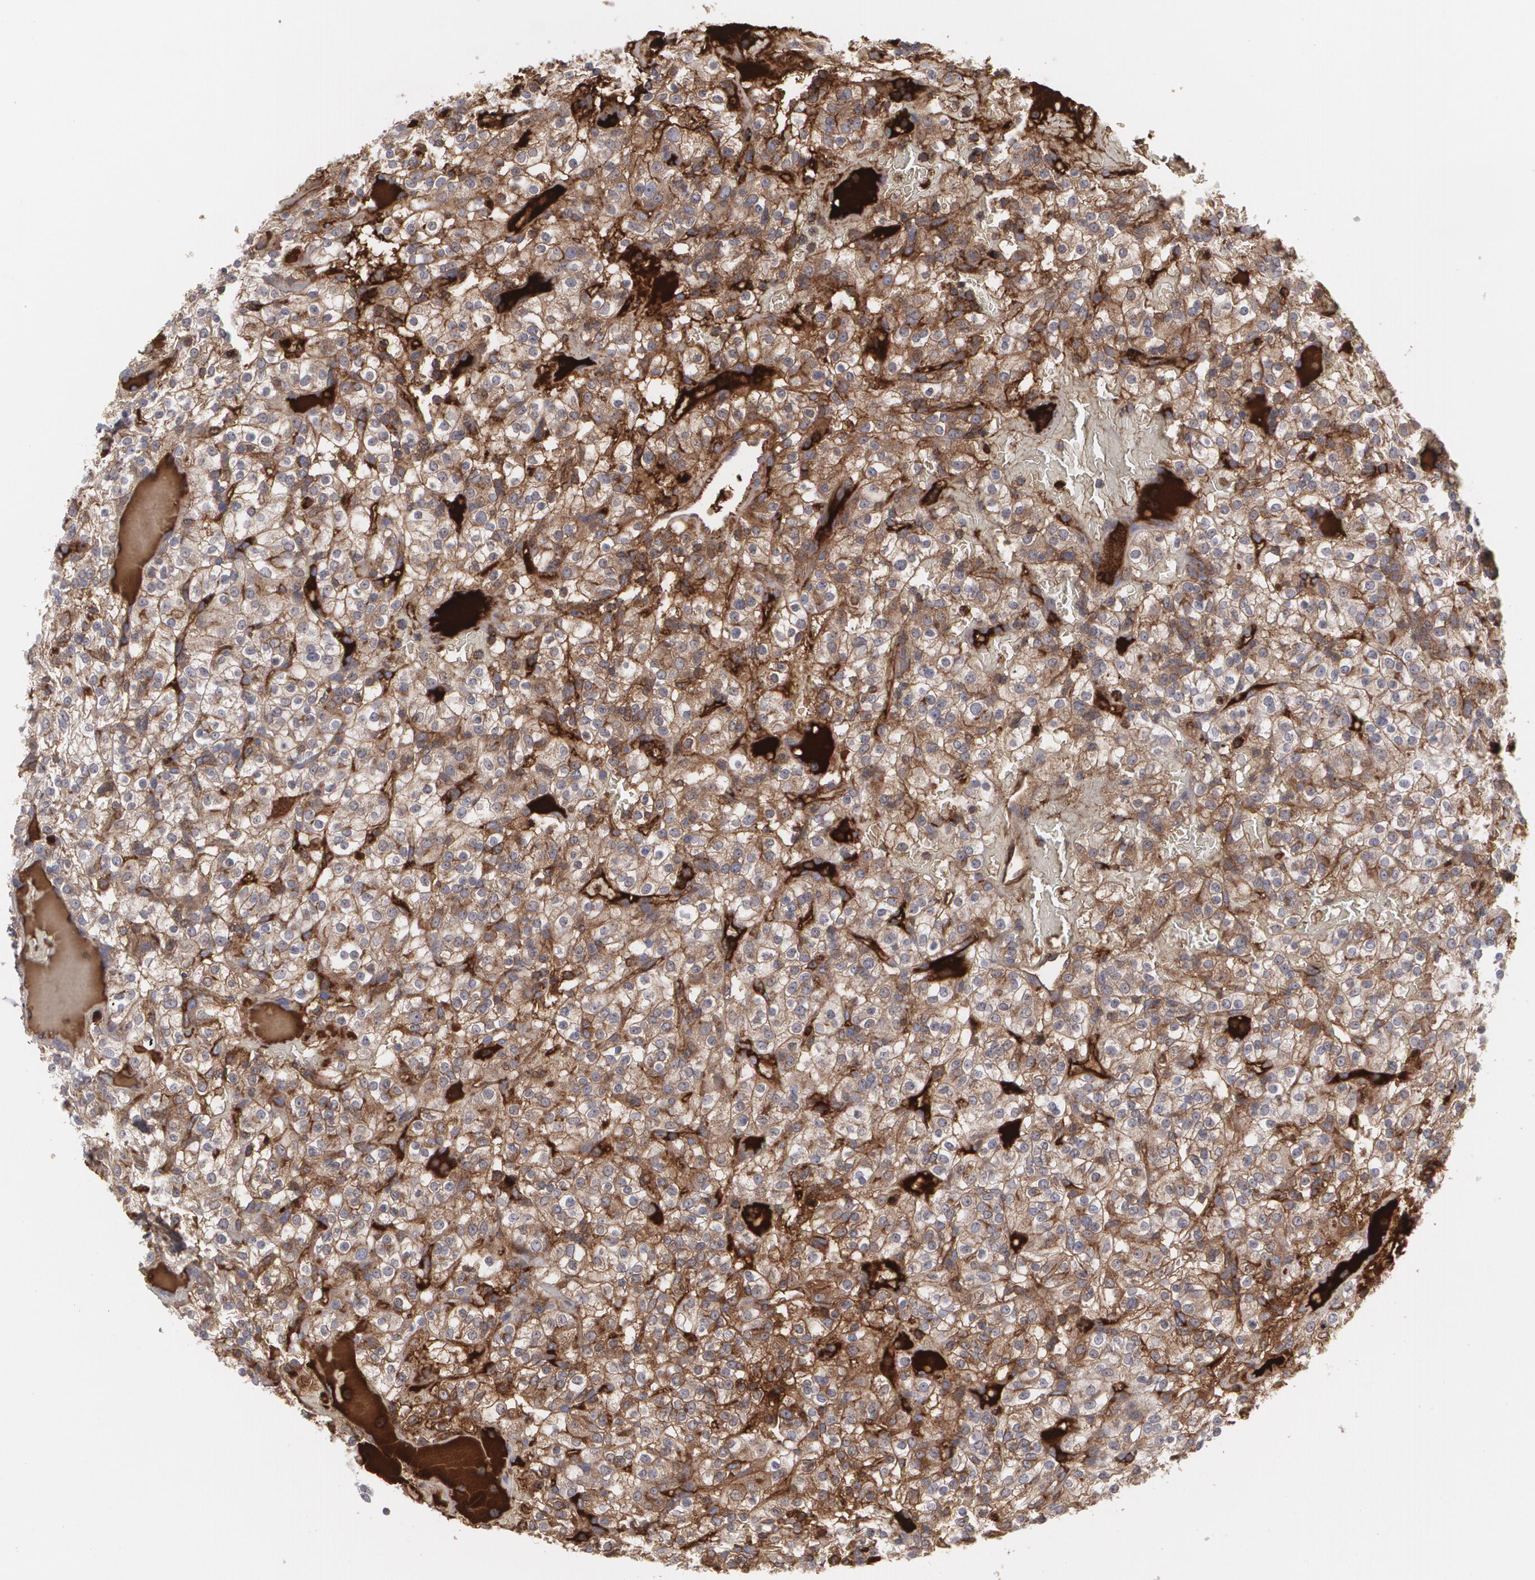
{"staining": {"intensity": "moderate", "quantity": "<25%", "location": "cytoplasmic/membranous"}, "tissue": "renal cancer", "cell_type": "Tumor cells", "image_type": "cancer", "snomed": [{"axis": "morphology", "description": "Normal tissue, NOS"}, {"axis": "morphology", "description": "Adenocarcinoma, NOS"}, {"axis": "topography", "description": "Kidney"}], "caption": "A high-resolution micrograph shows IHC staining of adenocarcinoma (renal), which demonstrates moderate cytoplasmic/membranous staining in about <25% of tumor cells. (DAB (3,3'-diaminobenzidine) IHC, brown staining for protein, blue staining for nuclei).", "gene": "LRG1", "patient": {"sex": "female", "age": 72}}